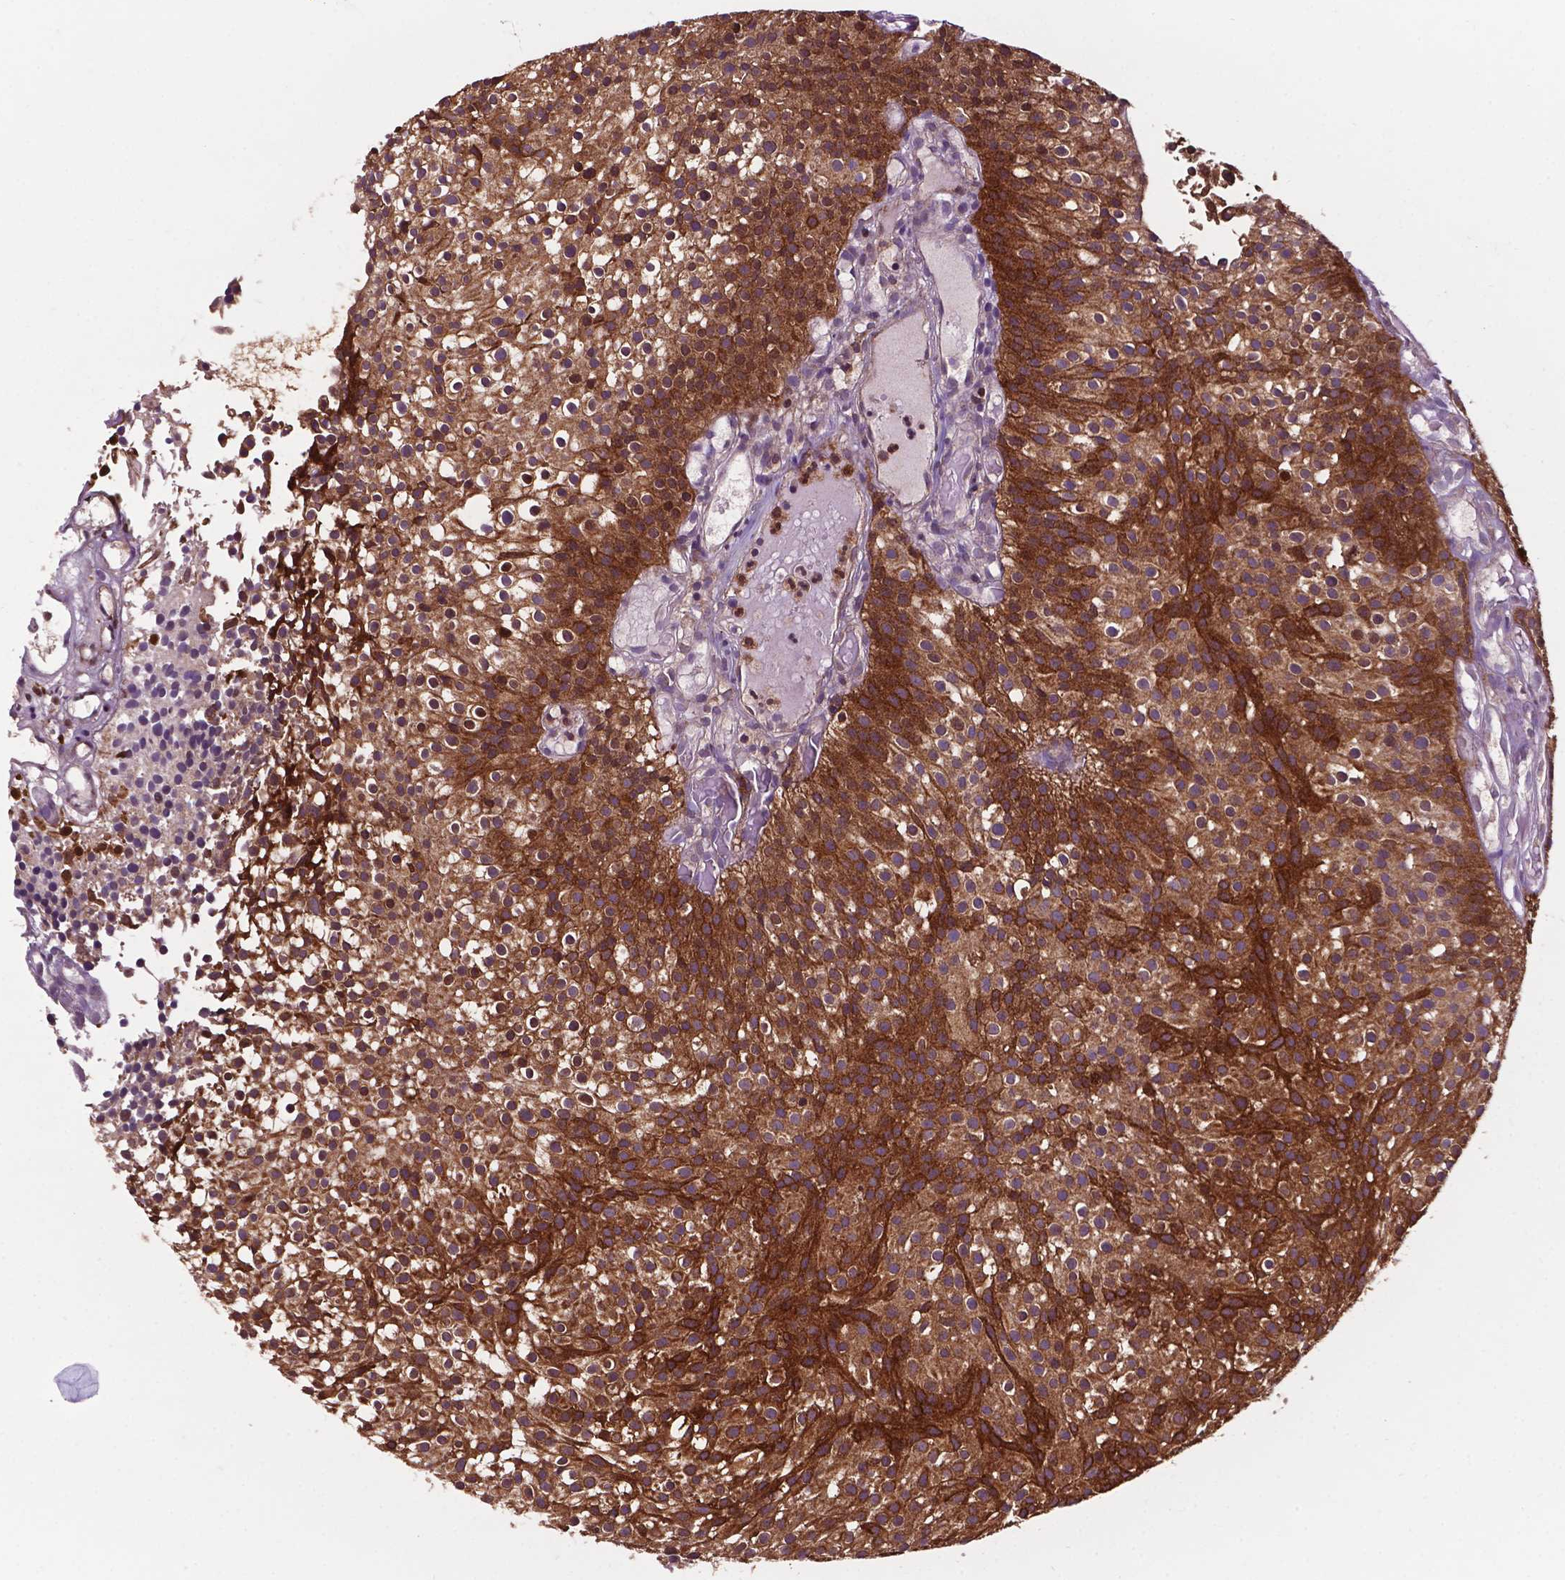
{"staining": {"intensity": "strong", "quantity": ">75%", "location": "cytoplasmic/membranous"}, "tissue": "urothelial cancer", "cell_type": "Tumor cells", "image_type": "cancer", "snomed": [{"axis": "morphology", "description": "Urothelial carcinoma, Low grade"}, {"axis": "topography", "description": "Urinary bladder"}], "caption": "A micrograph showing strong cytoplasmic/membranous staining in about >75% of tumor cells in urothelial cancer, as visualized by brown immunohistochemical staining.", "gene": "SMAD3", "patient": {"sex": "male", "age": 63}}